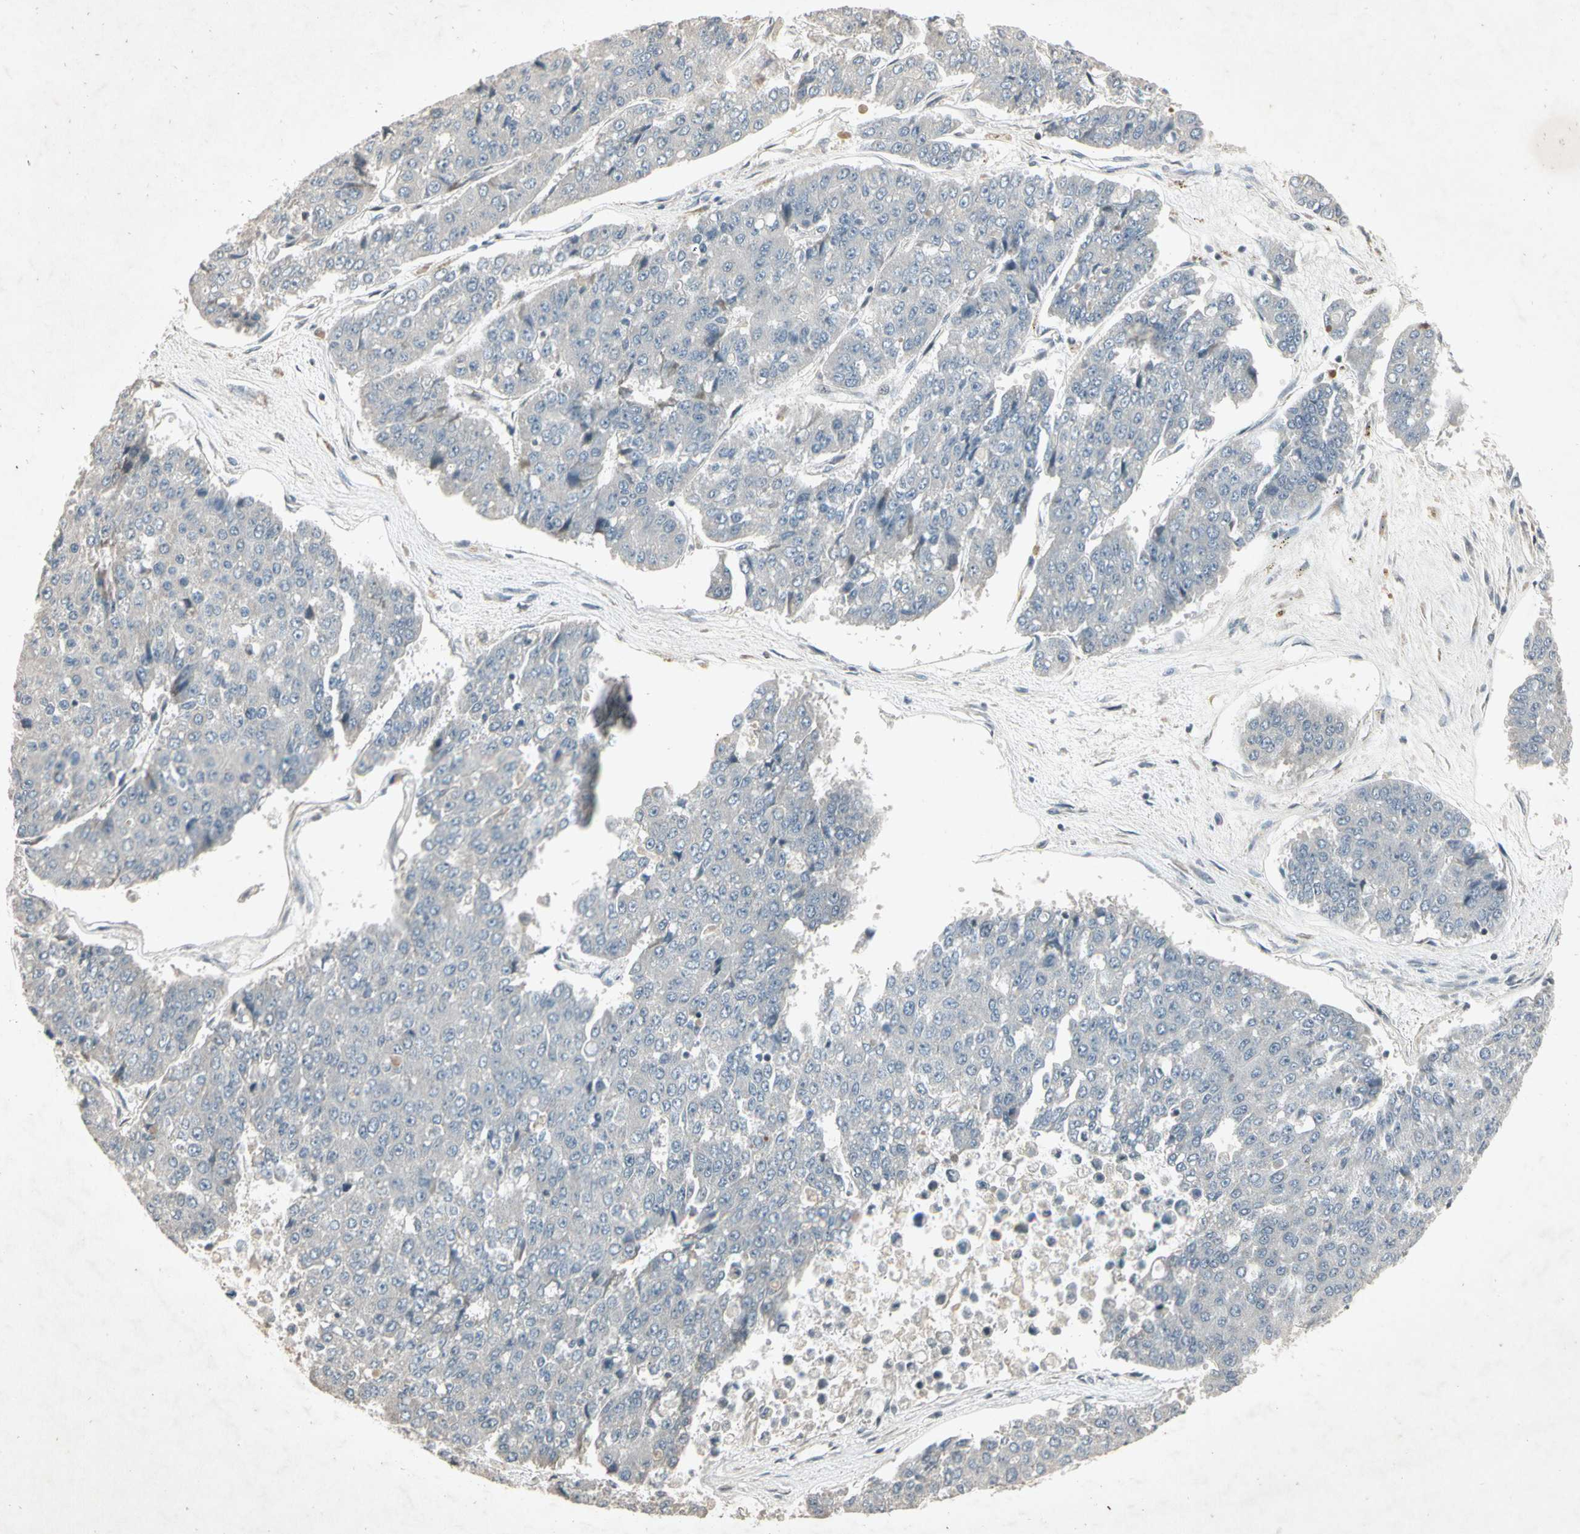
{"staining": {"intensity": "negative", "quantity": "none", "location": "none"}, "tissue": "pancreatic cancer", "cell_type": "Tumor cells", "image_type": "cancer", "snomed": [{"axis": "morphology", "description": "Adenocarcinoma, NOS"}, {"axis": "topography", "description": "Pancreas"}], "caption": "Tumor cells are negative for brown protein staining in pancreatic cancer.", "gene": "TEK", "patient": {"sex": "male", "age": 50}}